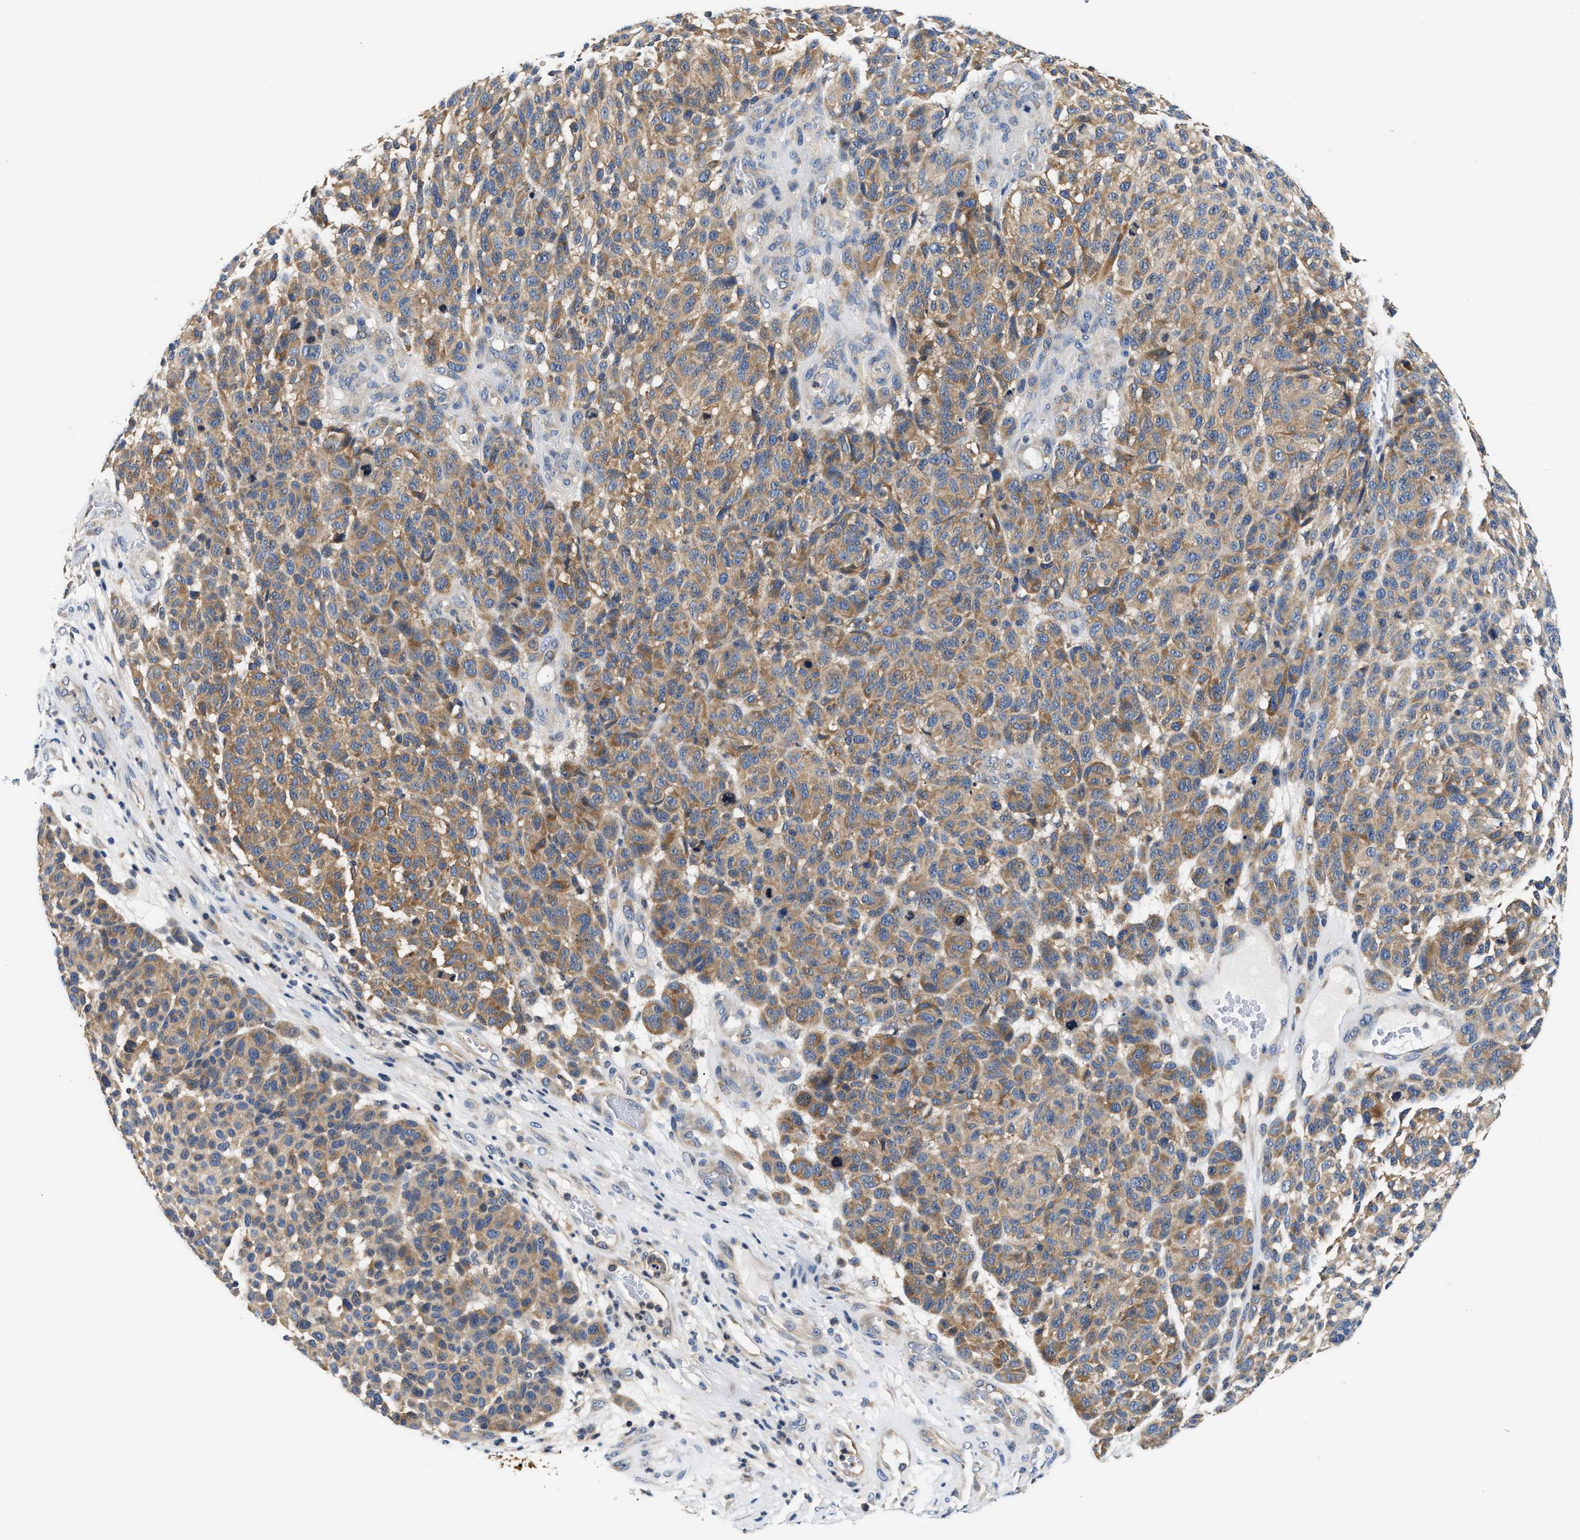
{"staining": {"intensity": "moderate", "quantity": ">75%", "location": "cytoplasmic/membranous"}, "tissue": "melanoma", "cell_type": "Tumor cells", "image_type": "cancer", "snomed": [{"axis": "morphology", "description": "Malignant melanoma, NOS"}, {"axis": "topography", "description": "Skin"}], "caption": "Malignant melanoma tissue reveals moderate cytoplasmic/membranous staining in about >75% of tumor cells, visualized by immunohistochemistry. (DAB (3,3'-diaminobenzidine) IHC, brown staining for protein, blue staining for nuclei).", "gene": "FAM185A", "patient": {"sex": "male", "age": 59}}